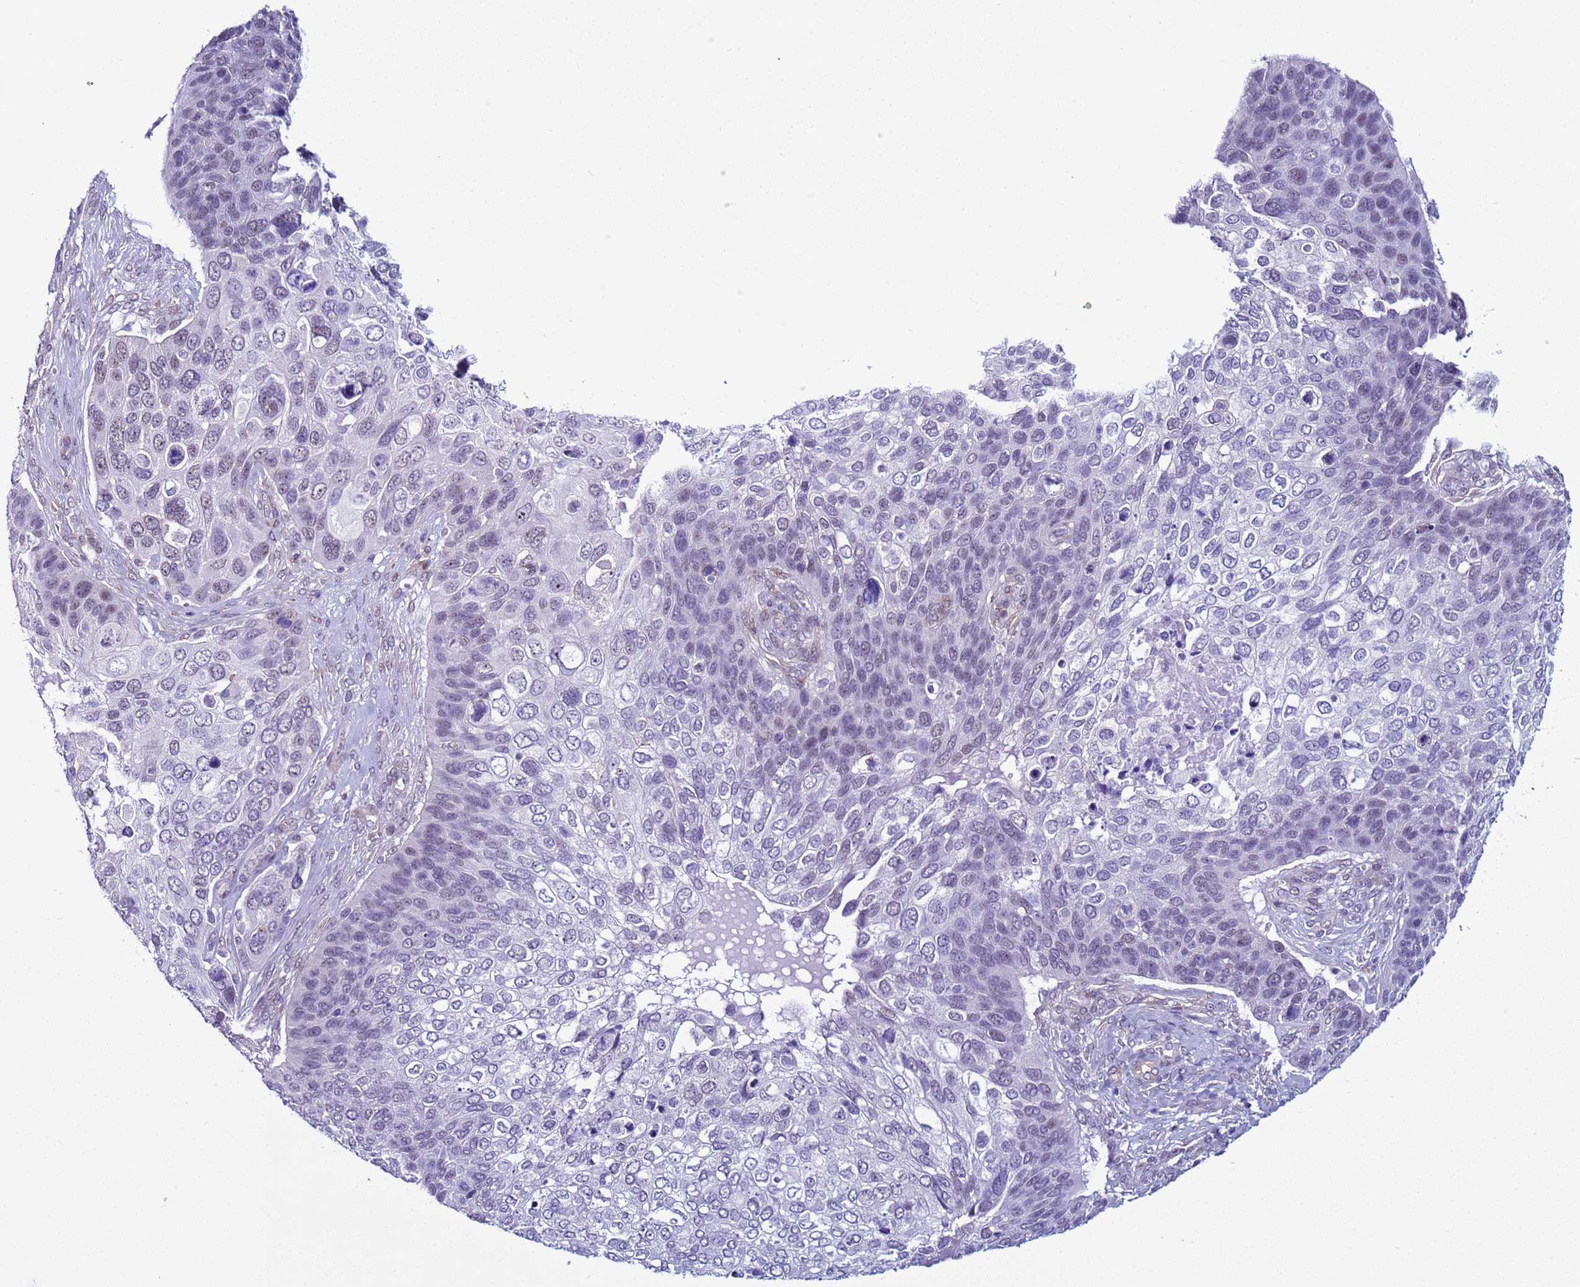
{"staining": {"intensity": "negative", "quantity": "none", "location": "none"}, "tissue": "skin cancer", "cell_type": "Tumor cells", "image_type": "cancer", "snomed": [{"axis": "morphology", "description": "Basal cell carcinoma"}, {"axis": "topography", "description": "Skin"}], "caption": "Skin cancer (basal cell carcinoma) stained for a protein using IHC displays no staining tumor cells.", "gene": "LRRC10B", "patient": {"sex": "female", "age": 74}}